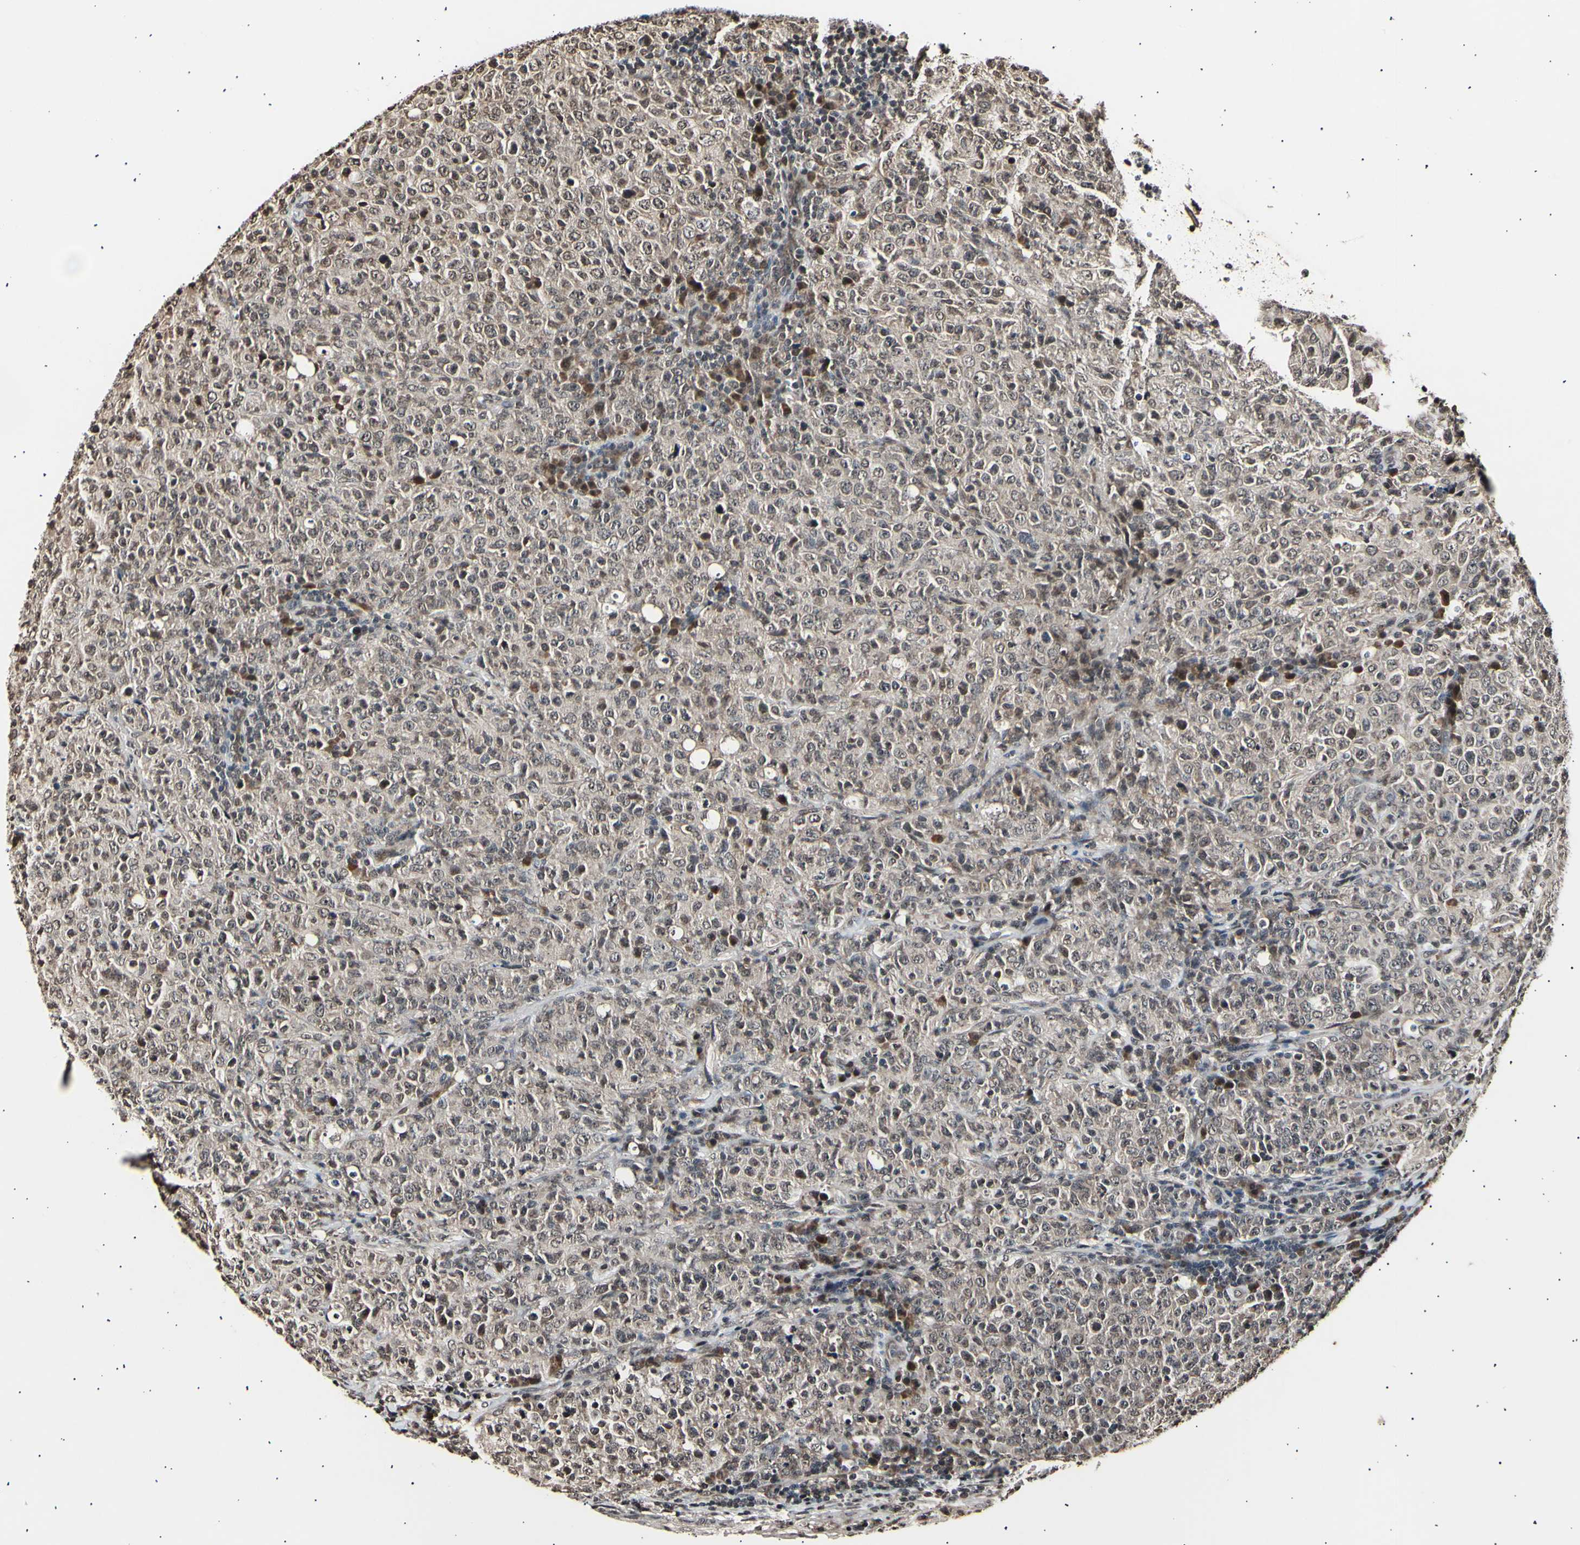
{"staining": {"intensity": "weak", "quantity": ">75%", "location": "nuclear"}, "tissue": "lymphoma", "cell_type": "Tumor cells", "image_type": "cancer", "snomed": [{"axis": "morphology", "description": "Malignant lymphoma, non-Hodgkin's type, High grade"}, {"axis": "topography", "description": "Tonsil"}], "caption": "Protein analysis of lymphoma tissue reveals weak nuclear staining in about >75% of tumor cells. The protein of interest is shown in brown color, while the nuclei are stained blue.", "gene": "ANAPC7", "patient": {"sex": "female", "age": 36}}